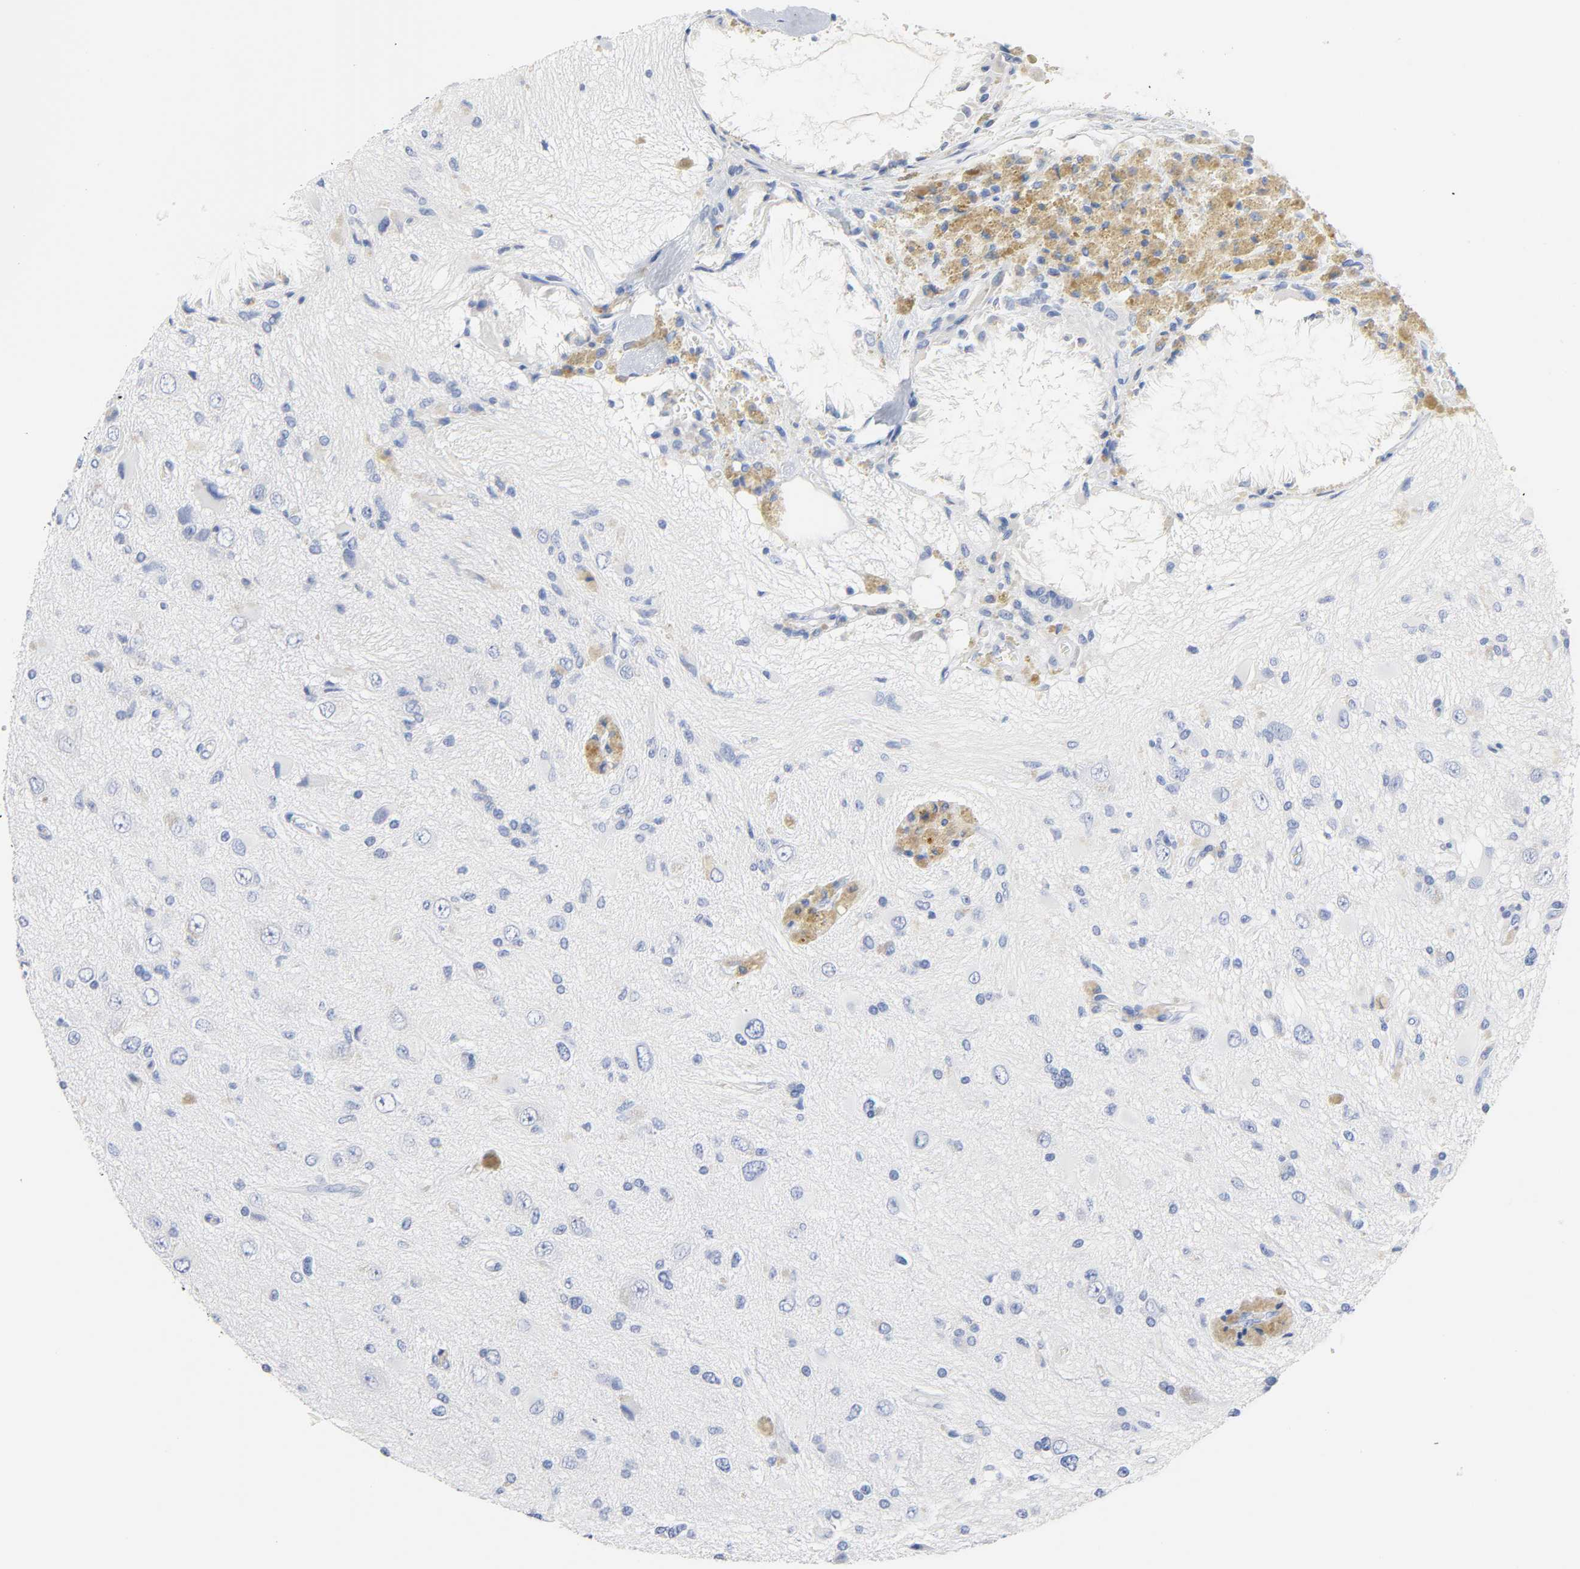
{"staining": {"intensity": "negative", "quantity": "none", "location": "none"}, "tissue": "glioma", "cell_type": "Tumor cells", "image_type": "cancer", "snomed": [{"axis": "morphology", "description": "Glioma, malignant, High grade"}, {"axis": "topography", "description": "Brain"}], "caption": "Immunohistochemistry (IHC) histopathology image of human malignant glioma (high-grade) stained for a protein (brown), which demonstrates no expression in tumor cells.", "gene": "ACP3", "patient": {"sex": "male", "age": 47}}